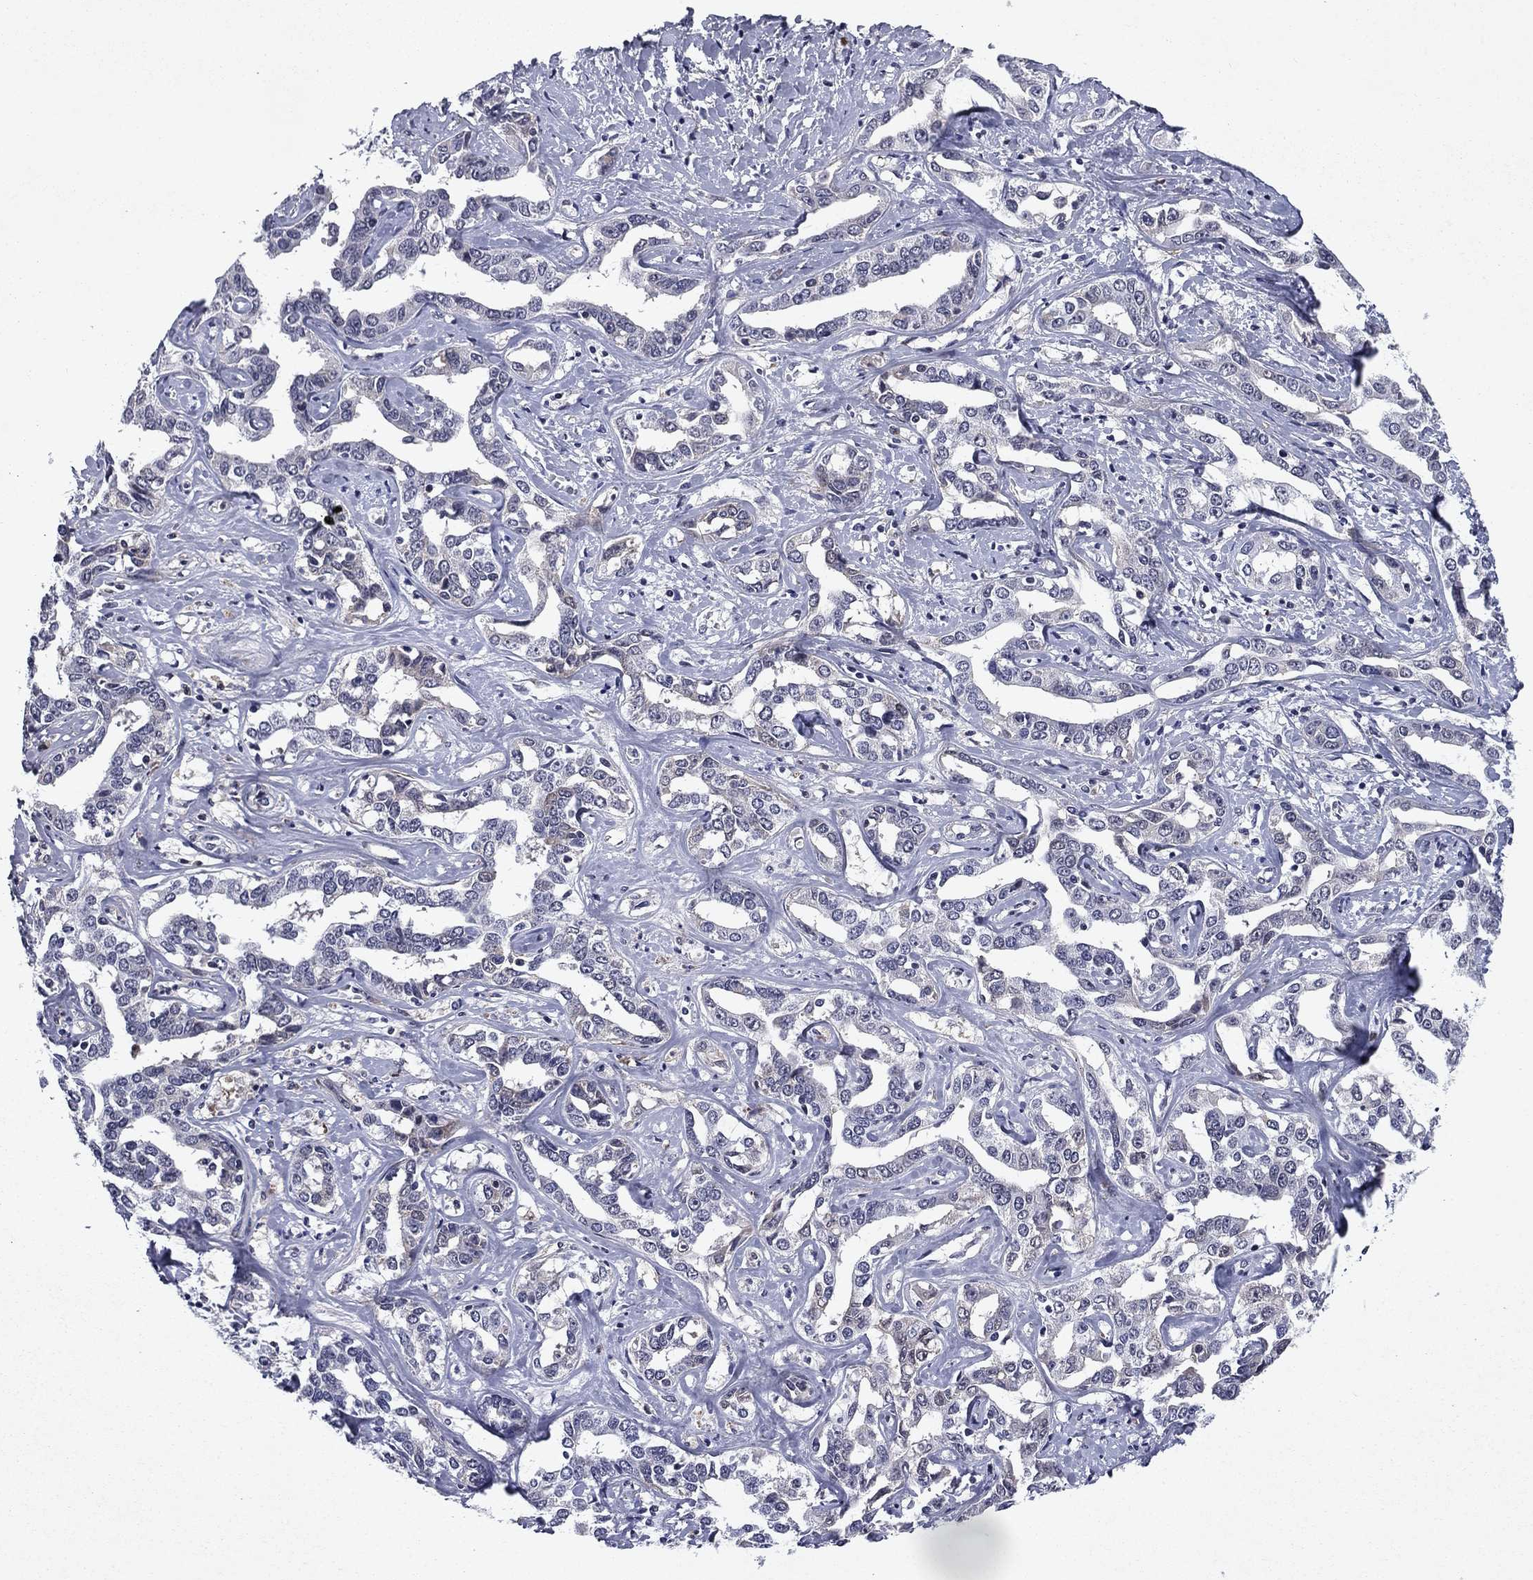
{"staining": {"intensity": "negative", "quantity": "none", "location": "none"}, "tissue": "liver cancer", "cell_type": "Tumor cells", "image_type": "cancer", "snomed": [{"axis": "morphology", "description": "Cholangiocarcinoma"}, {"axis": "topography", "description": "Liver"}], "caption": "A photomicrograph of human cholangiocarcinoma (liver) is negative for staining in tumor cells.", "gene": "ECM1", "patient": {"sex": "male", "age": 59}}